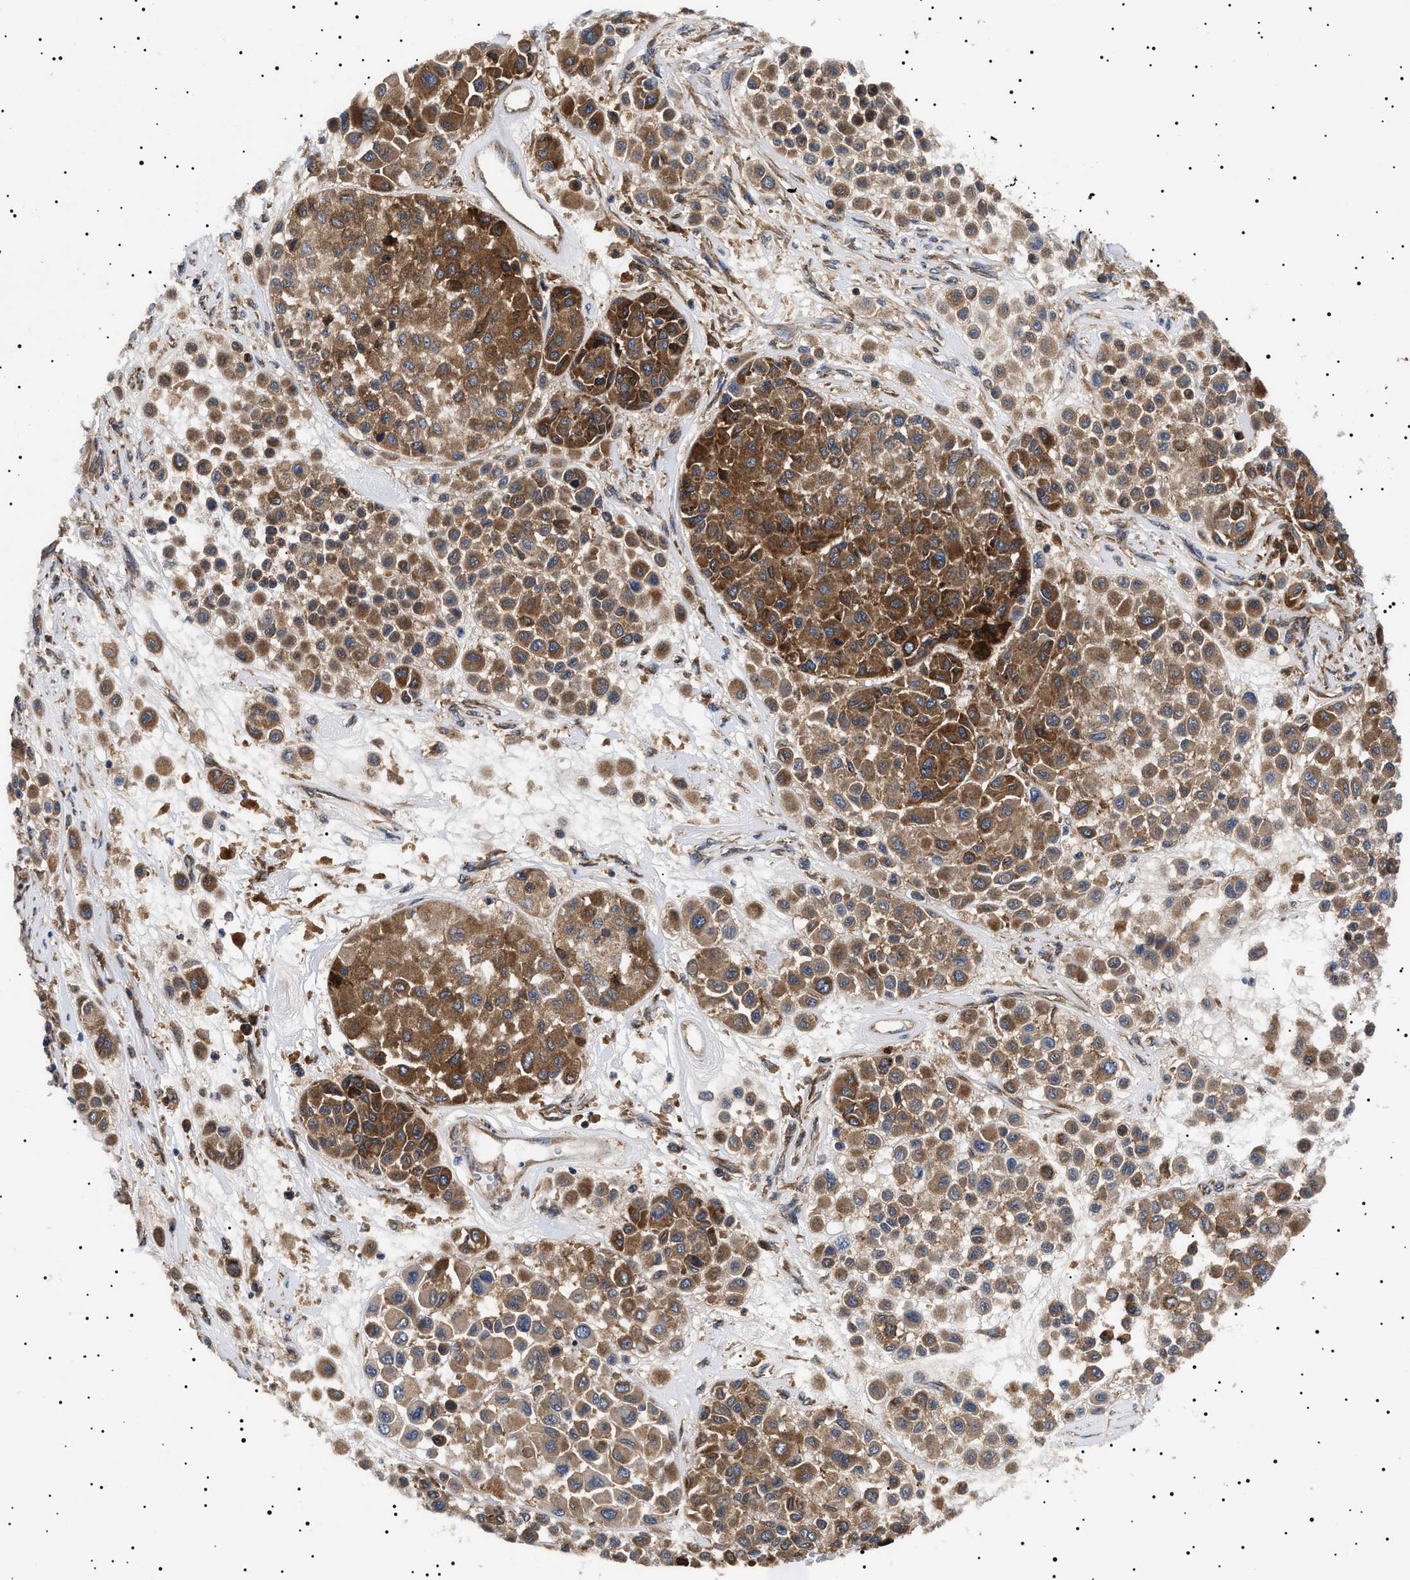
{"staining": {"intensity": "moderate", "quantity": ">75%", "location": "cytoplasmic/membranous"}, "tissue": "melanoma", "cell_type": "Tumor cells", "image_type": "cancer", "snomed": [{"axis": "morphology", "description": "Malignant melanoma, Metastatic site"}, {"axis": "topography", "description": "Soft tissue"}], "caption": "Immunohistochemistry (IHC) micrograph of malignant melanoma (metastatic site) stained for a protein (brown), which shows medium levels of moderate cytoplasmic/membranous positivity in about >75% of tumor cells.", "gene": "TPP2", "patient": {"sex": "male", "age": 41}}